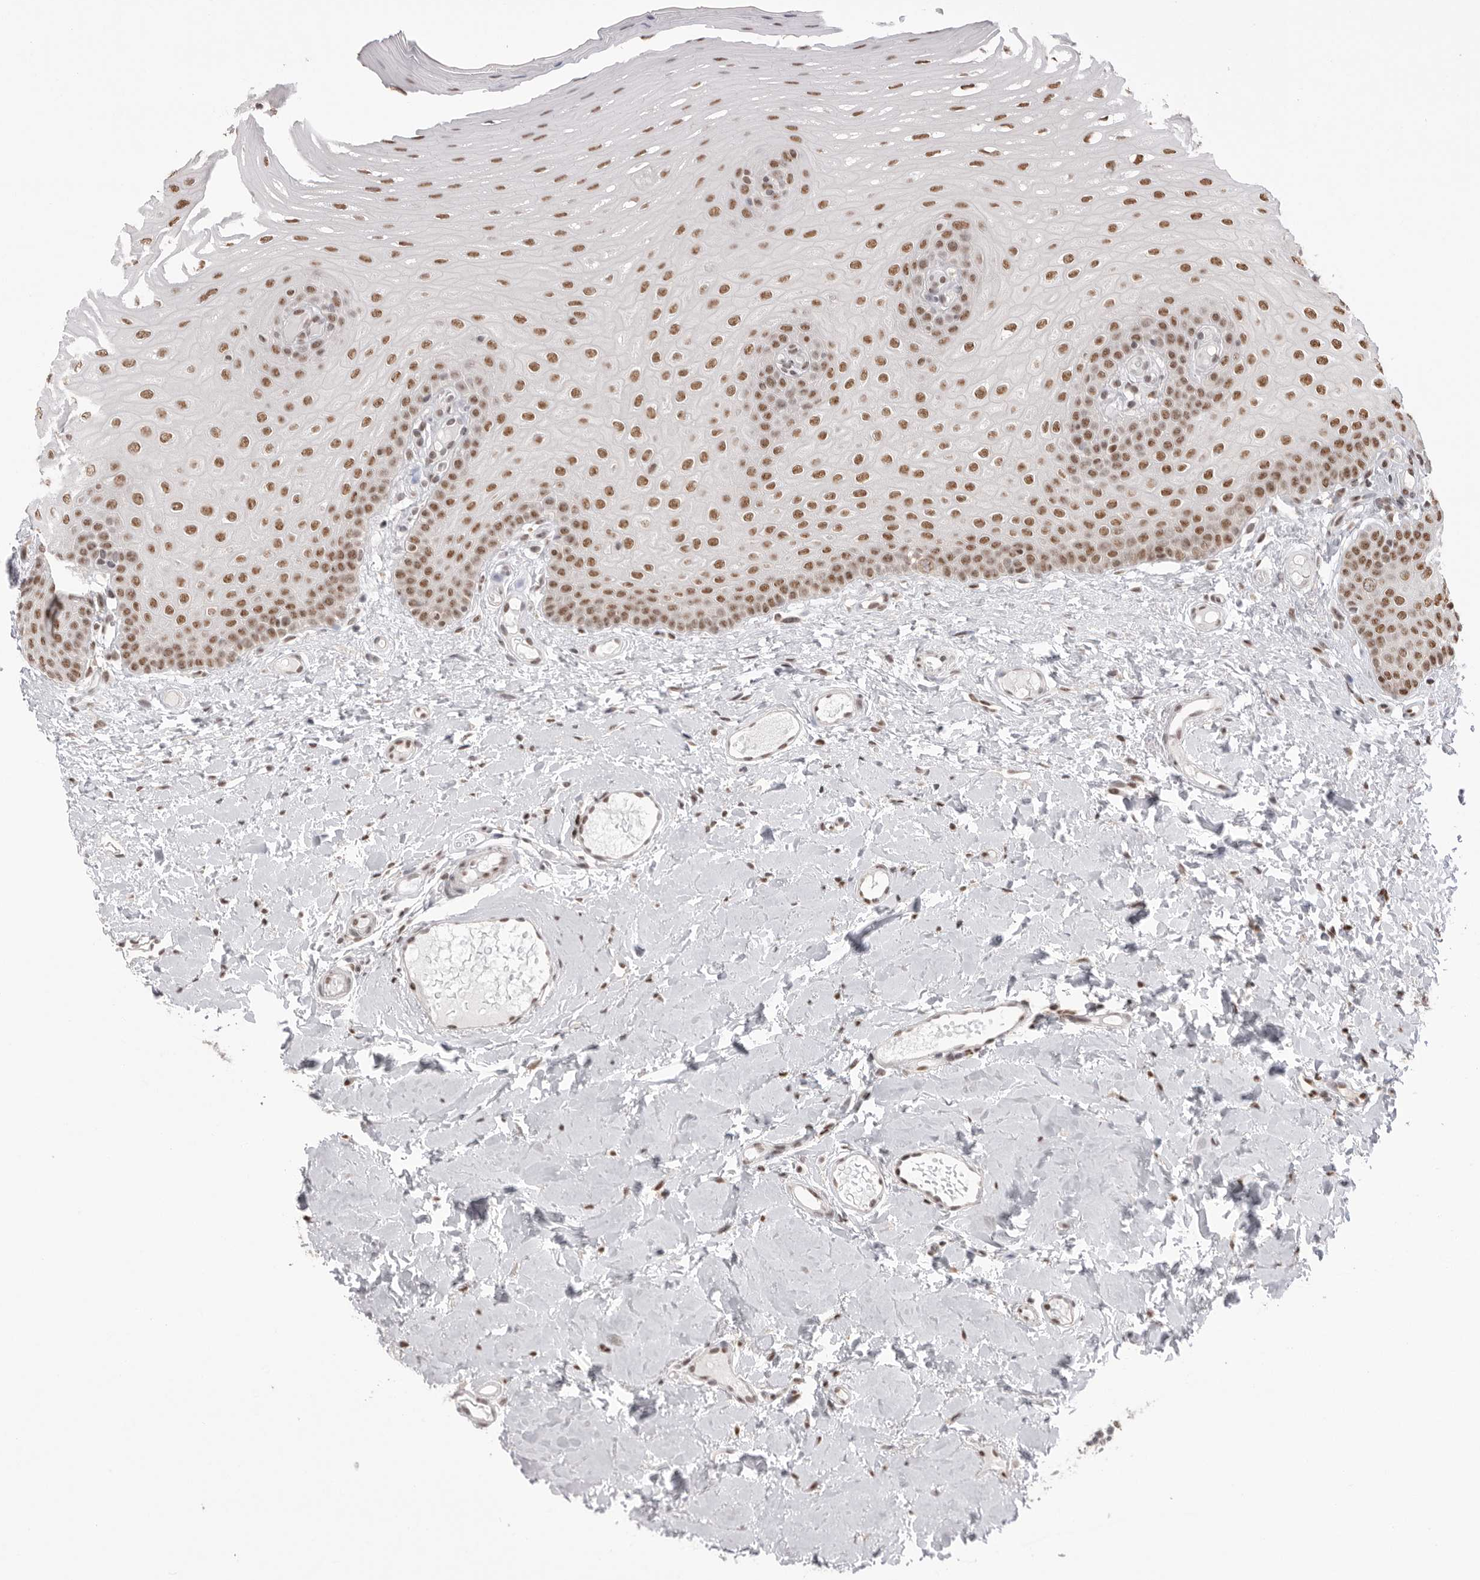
{"staining": {"intensity": "moderate", "quantity": ">75%", "location": "nuclear"}, "tissue": "oral mucosa", "cell_type": "Squamous epithelial cells", "image_type": "normal", "snomed": [{"axis": "morphology", "description": "Normal tissue, NOS"}, {"axis": "topography", "description": "Oral tissue"}], "caption": "High-power microscopy captured an immunohistochemistry micrograph of unremarkable oral mucosa, revealing moderate nuclear expression in about >75% of squamous epithelial cells. The staining is performed using DAB (3,3'-diaminobenzidine) brown chromogen to label protein expression. The nuclei are counter-stained blue using hematoxylin.", "gene": "BCLAF3", "patient": {"sex": "female", "age": 39}}